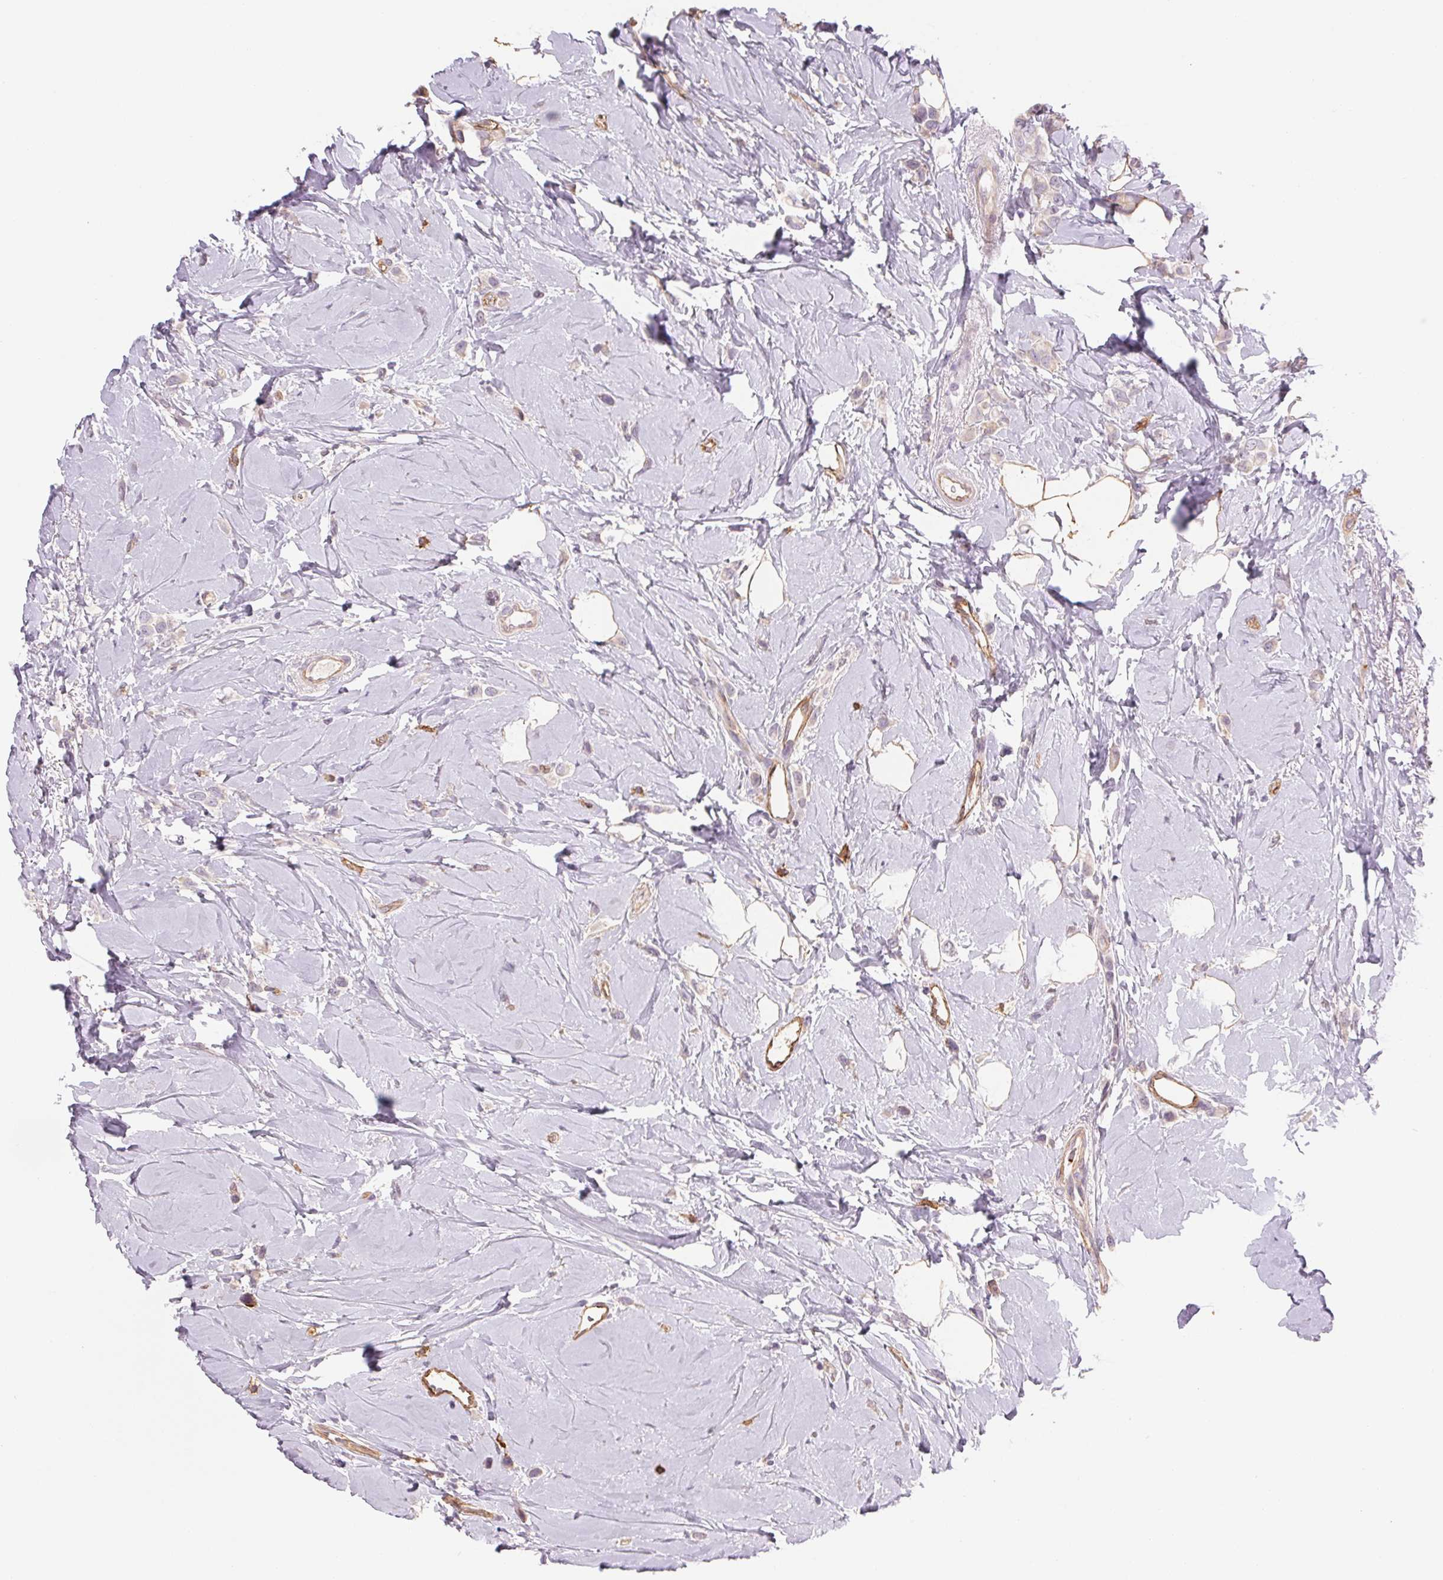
{"staining": {"intensity": "weak", "quantity": "<25%", "location": "cytoplasmic/membranous"}, "tissue": "breast cancer", "cell_type": "Tumor cells", "image_type": "cancer", "snomed": [{"axis": "morphology", "description": "Lobular carcinoma"}, {"axis": "topography", "description": "Breast"}], "caption": "Protein analysis of breast cancer demonstrates no significant staining in tumor cells.", "gene": "ANKRD13B", "patient": {"sex": "female", "age": 66}}